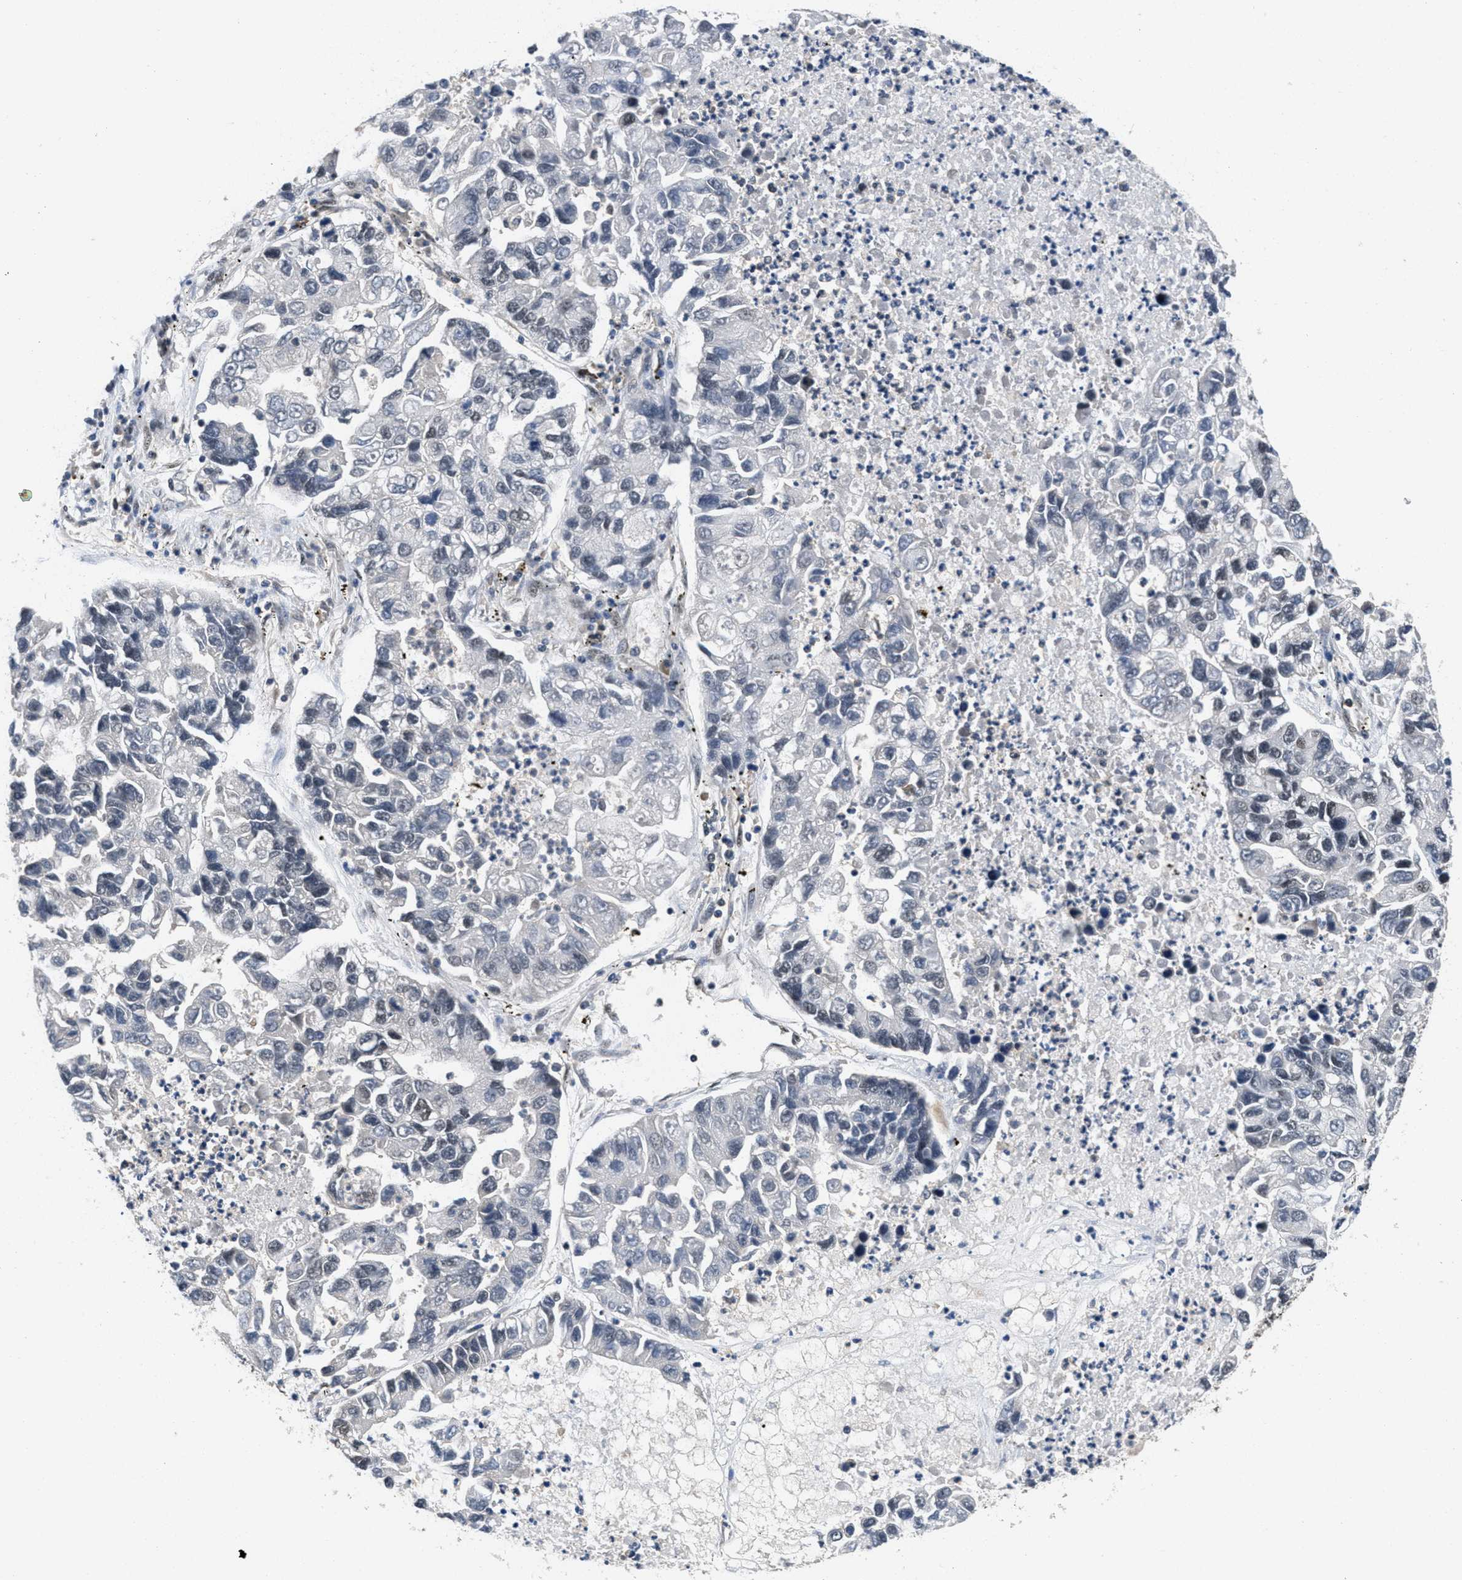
{"staining": {"intensity": "negative", "quantity": "none", "location": "none"}, "tissue": "lung cancer", "cell_type": "Tumor cells", "image_type": "cancer", "snomed": [{"axis": "morphology", "description": "Adenocarcinoma, NOS"}, {"axis": "topography", "description": "Lung"}], "caption": "The image demonstrates no significant staining in tumor cells of lung cancer (adenocarcinoma). (Brightfield microscopy of DAB immunohistochemistry (IHC) at high magnification).", "gene": "CUL4B", "patient": {"sex": "female", "age": 51}}